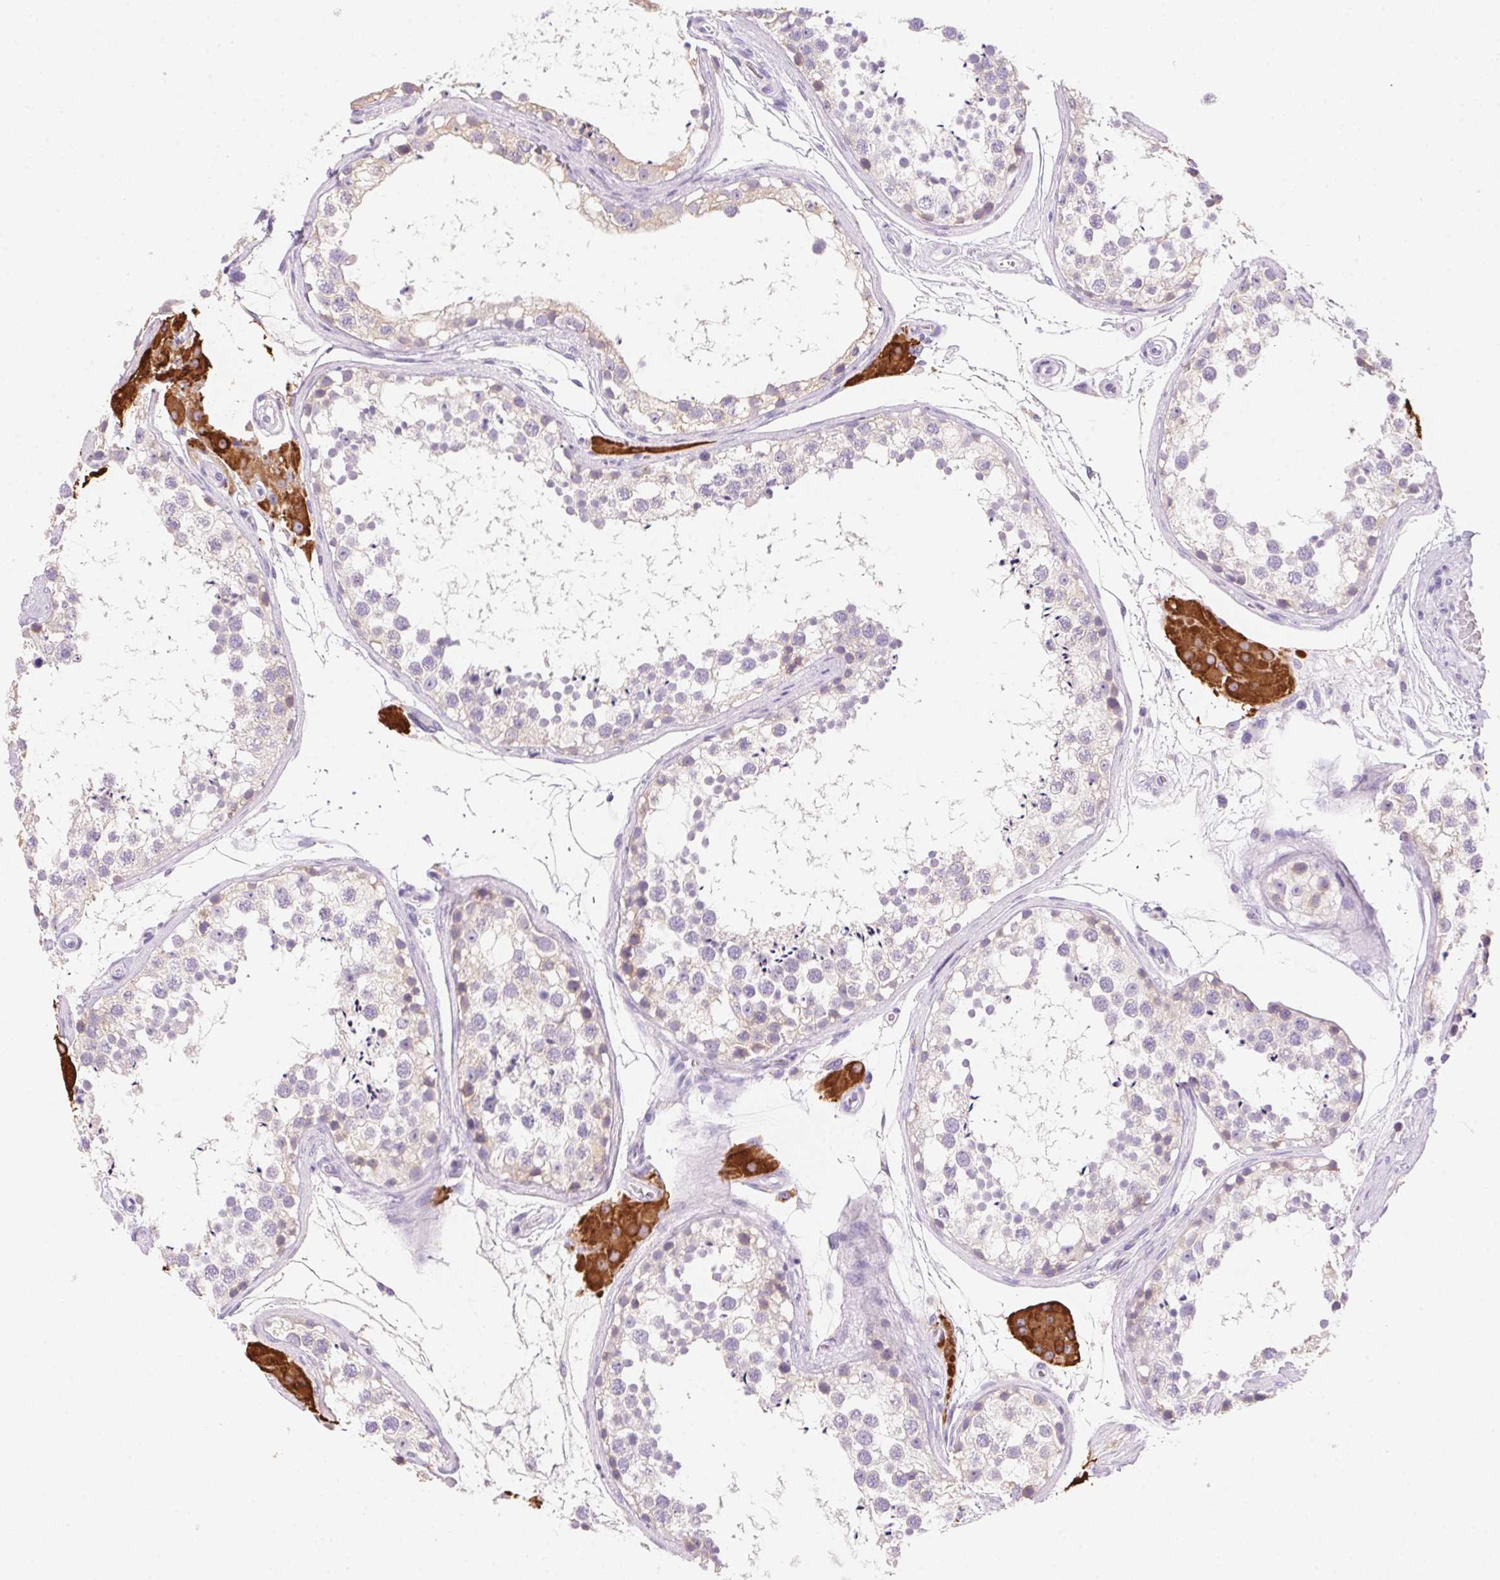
{"staining": {"intensity": "negative", "quantity": "none", "location": "none"}, "tissue": "testis", "cell_type": "Cells in seminiferous ducts", "image_type": "normal", "snomed": [{"axis": "morphology", "description": "Normal tissue, NOS"}, {"axis": "morphology", "description": "Seminoma, NOS"}, {"axis": "topography", "description": "Testis"}], "caption": "Micrograph shows no significant protein expression in cells in seminiferous ducts of unremarkable testis. (Brightfield microscopy of DAB (3,3'-diaminobenzidine) immunohistochemistry (IHC) at high magnification).", "gene": "DHCR24", "patient": {"sex": "male", "age": 65}}